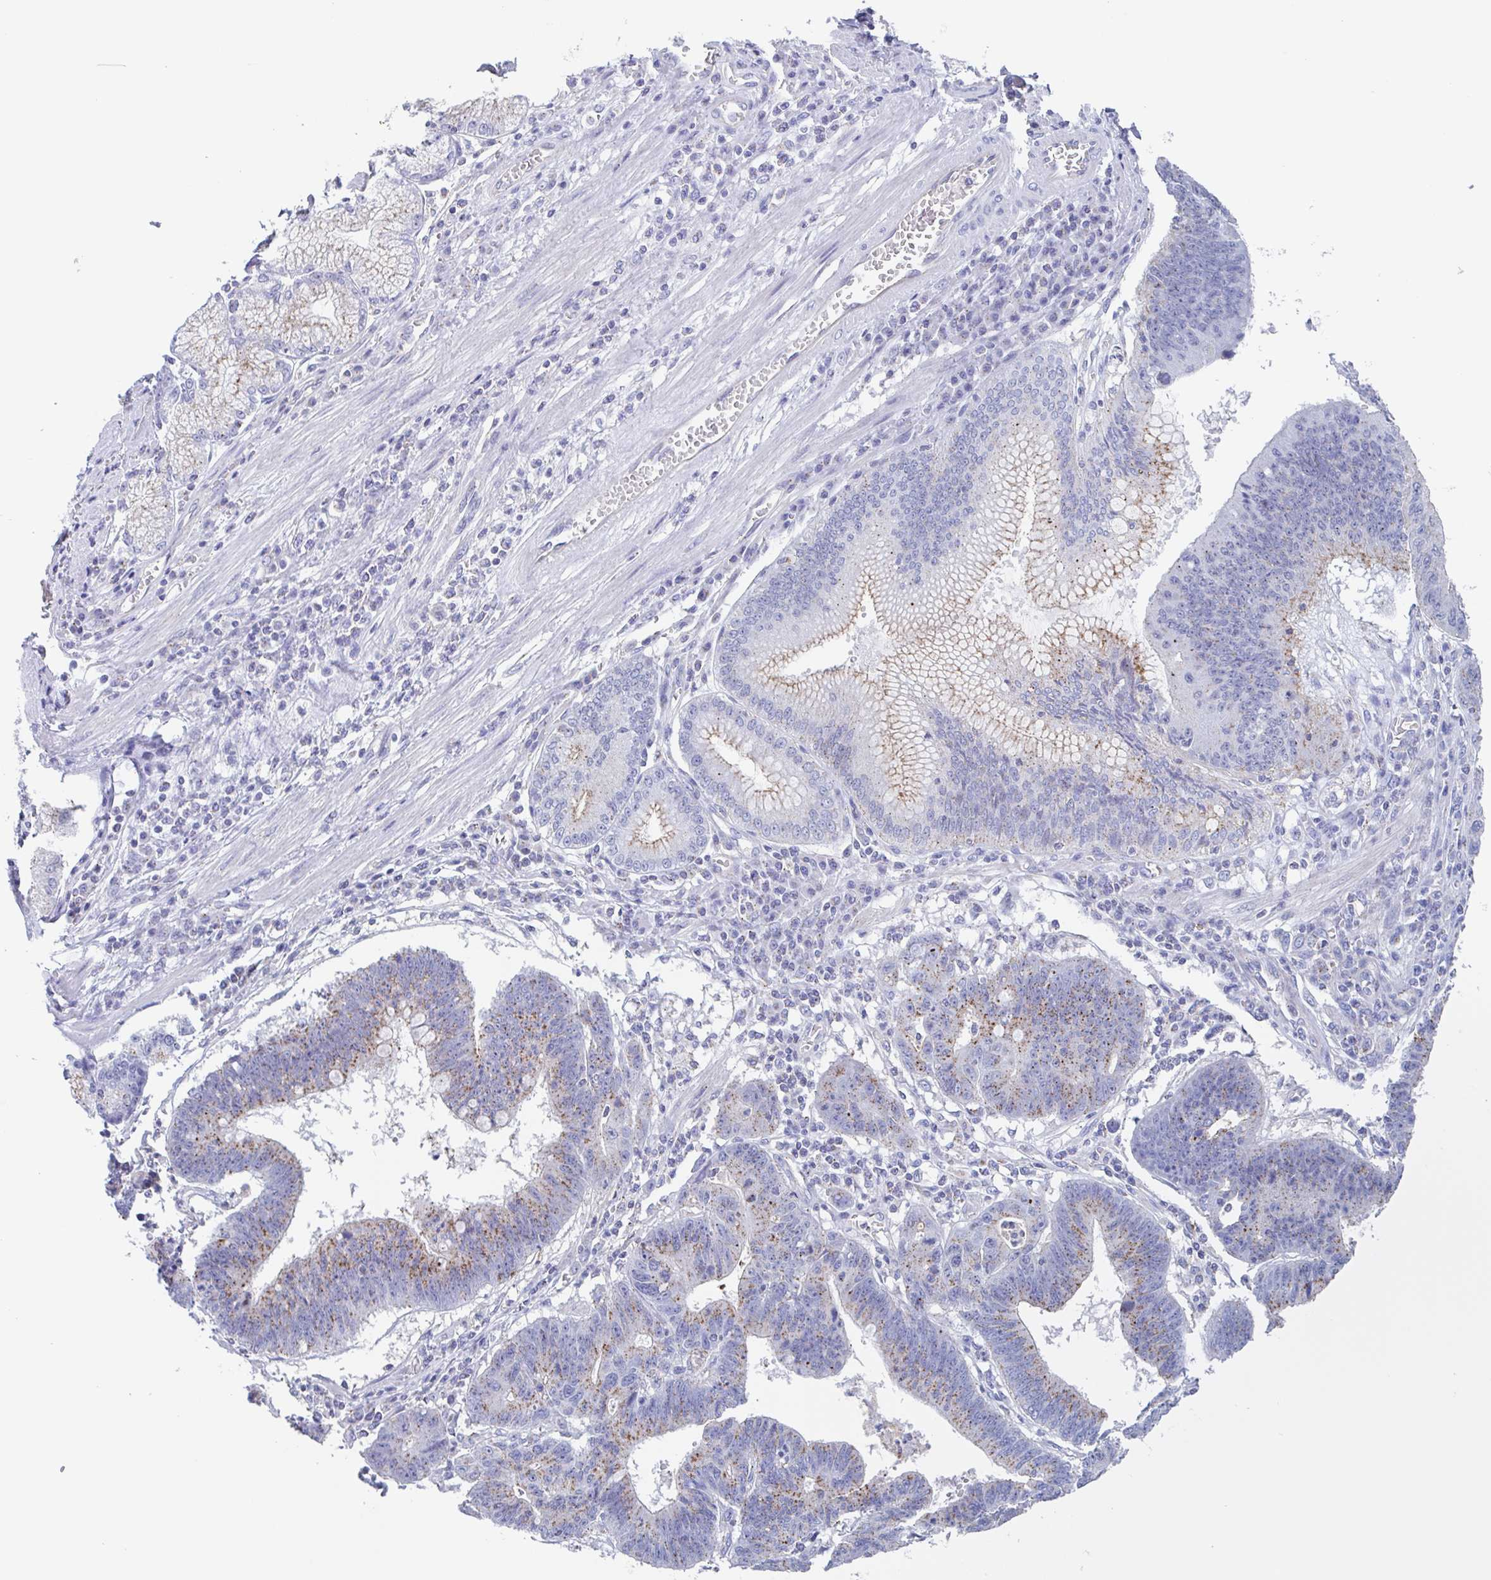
{"staining": {"intensity": "moderate", "quantity": ">75%", "location": "cytoplasmic/membranous"}, "tissue": "stomach cancer", "cell_type": "Tumor cells", "image_type": "cancer", "snomed": [{"axis": "morphology", "description": "Adenocarcinoma, NOS"}, {"axis": "topography", "description": "Stomach"}], "caption": "A brown stain shows moderate cytoplasmic/membranous expression of a protein in human stomach cancer tumor cells.", "gene": "CHMP5", "patient": {"sex": "male", "age": 59}}